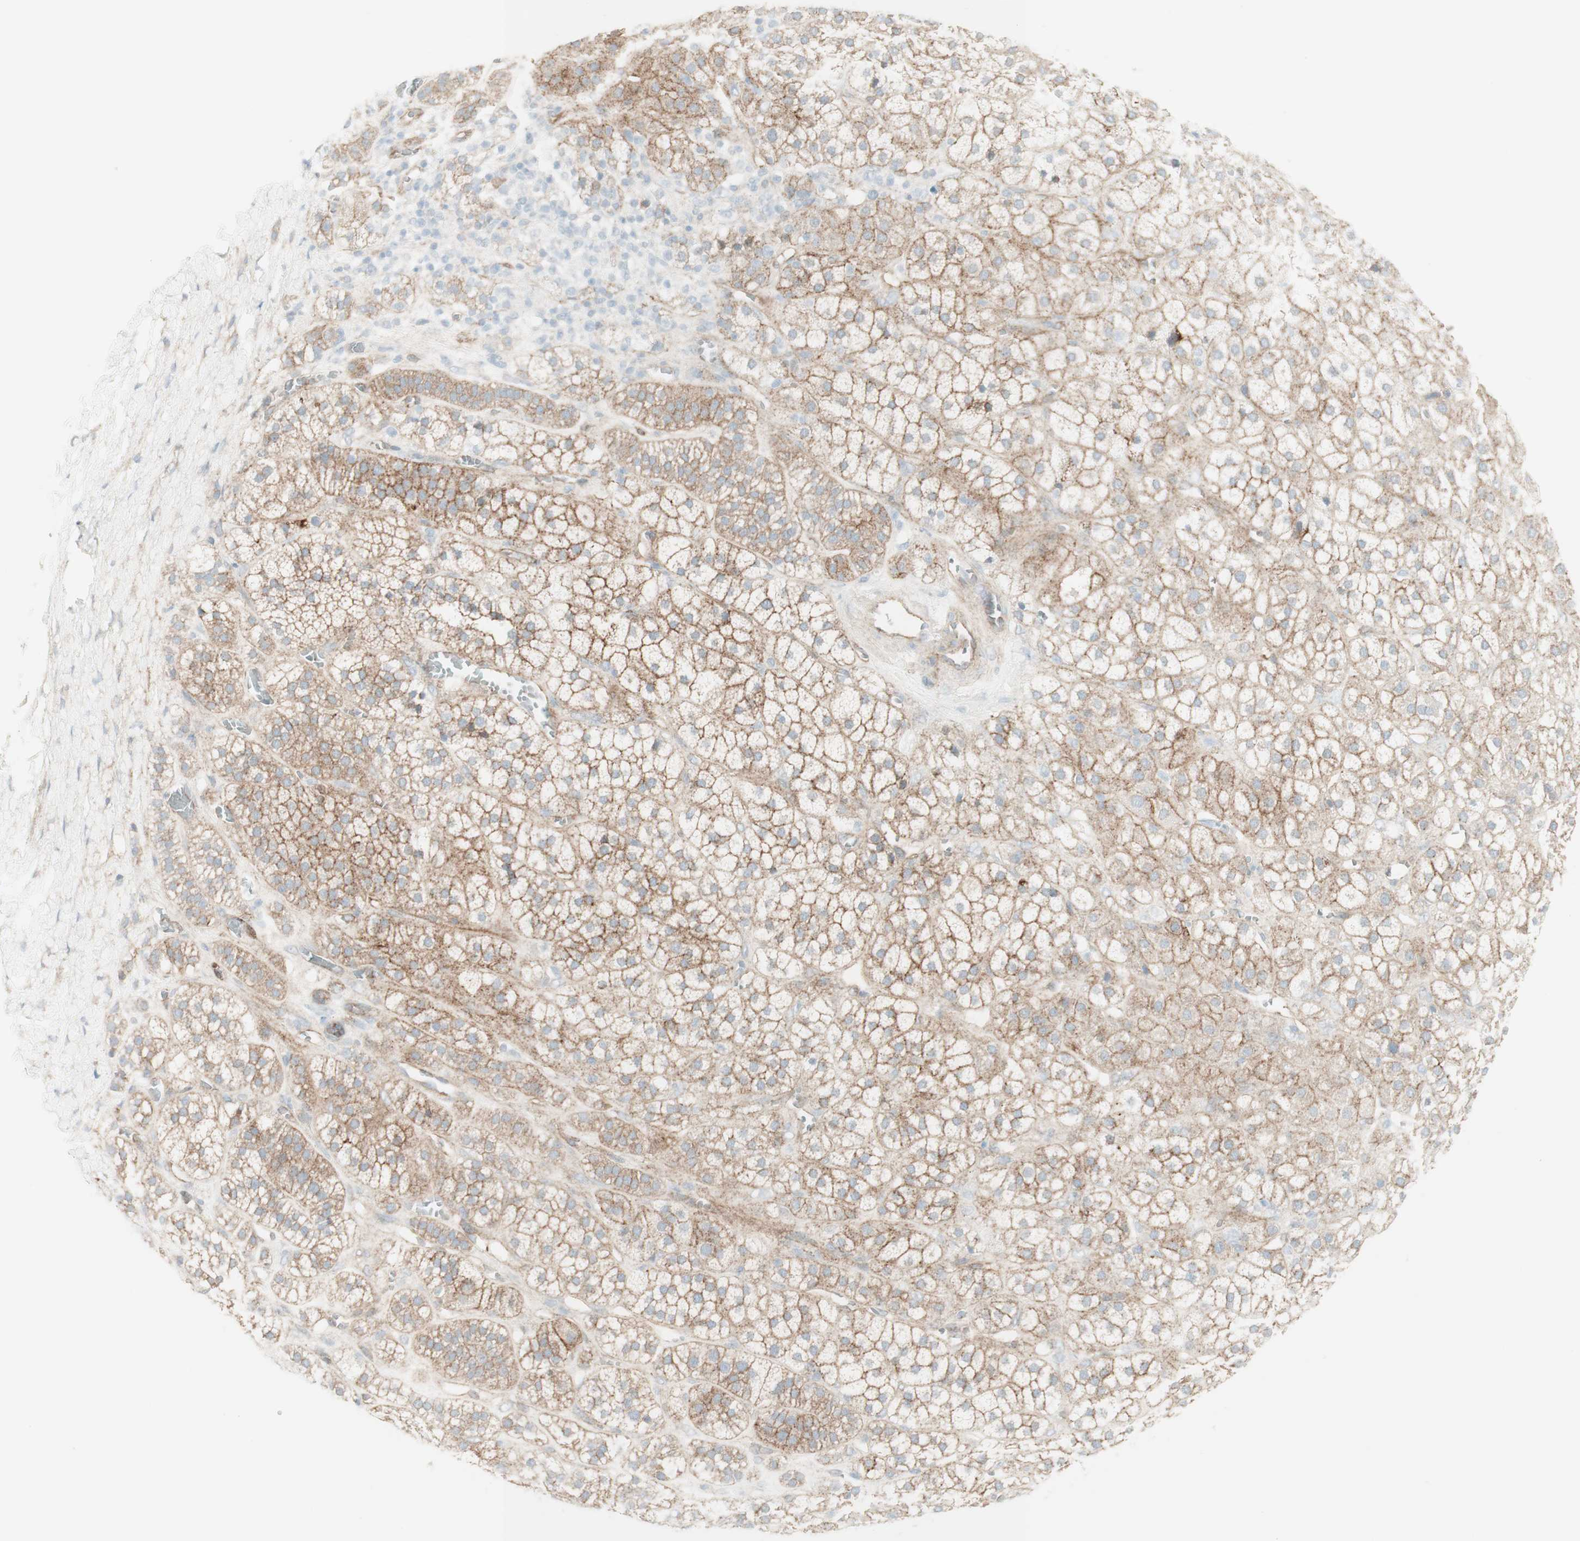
{"staining": {"intensity": "moderate", "quantity": ">75%", "location": "cytoplasmic/membranous"}, "tissue": "adrenal gland", "cell_type": "Glandular cells", "image_type": "normal", "snomed": [{"axis": "morphology", "description": "Normal tissue, NOS"}, {"axis": "topography", "description": "Adrenal gland"}], "caption": "Normal adrenal gland demonstrates moderate cytoplasmic/membranous positivity in about >75% of glandular cells.", "gene": "MYO6", "patient": {"sex": "male", "age": 56}}